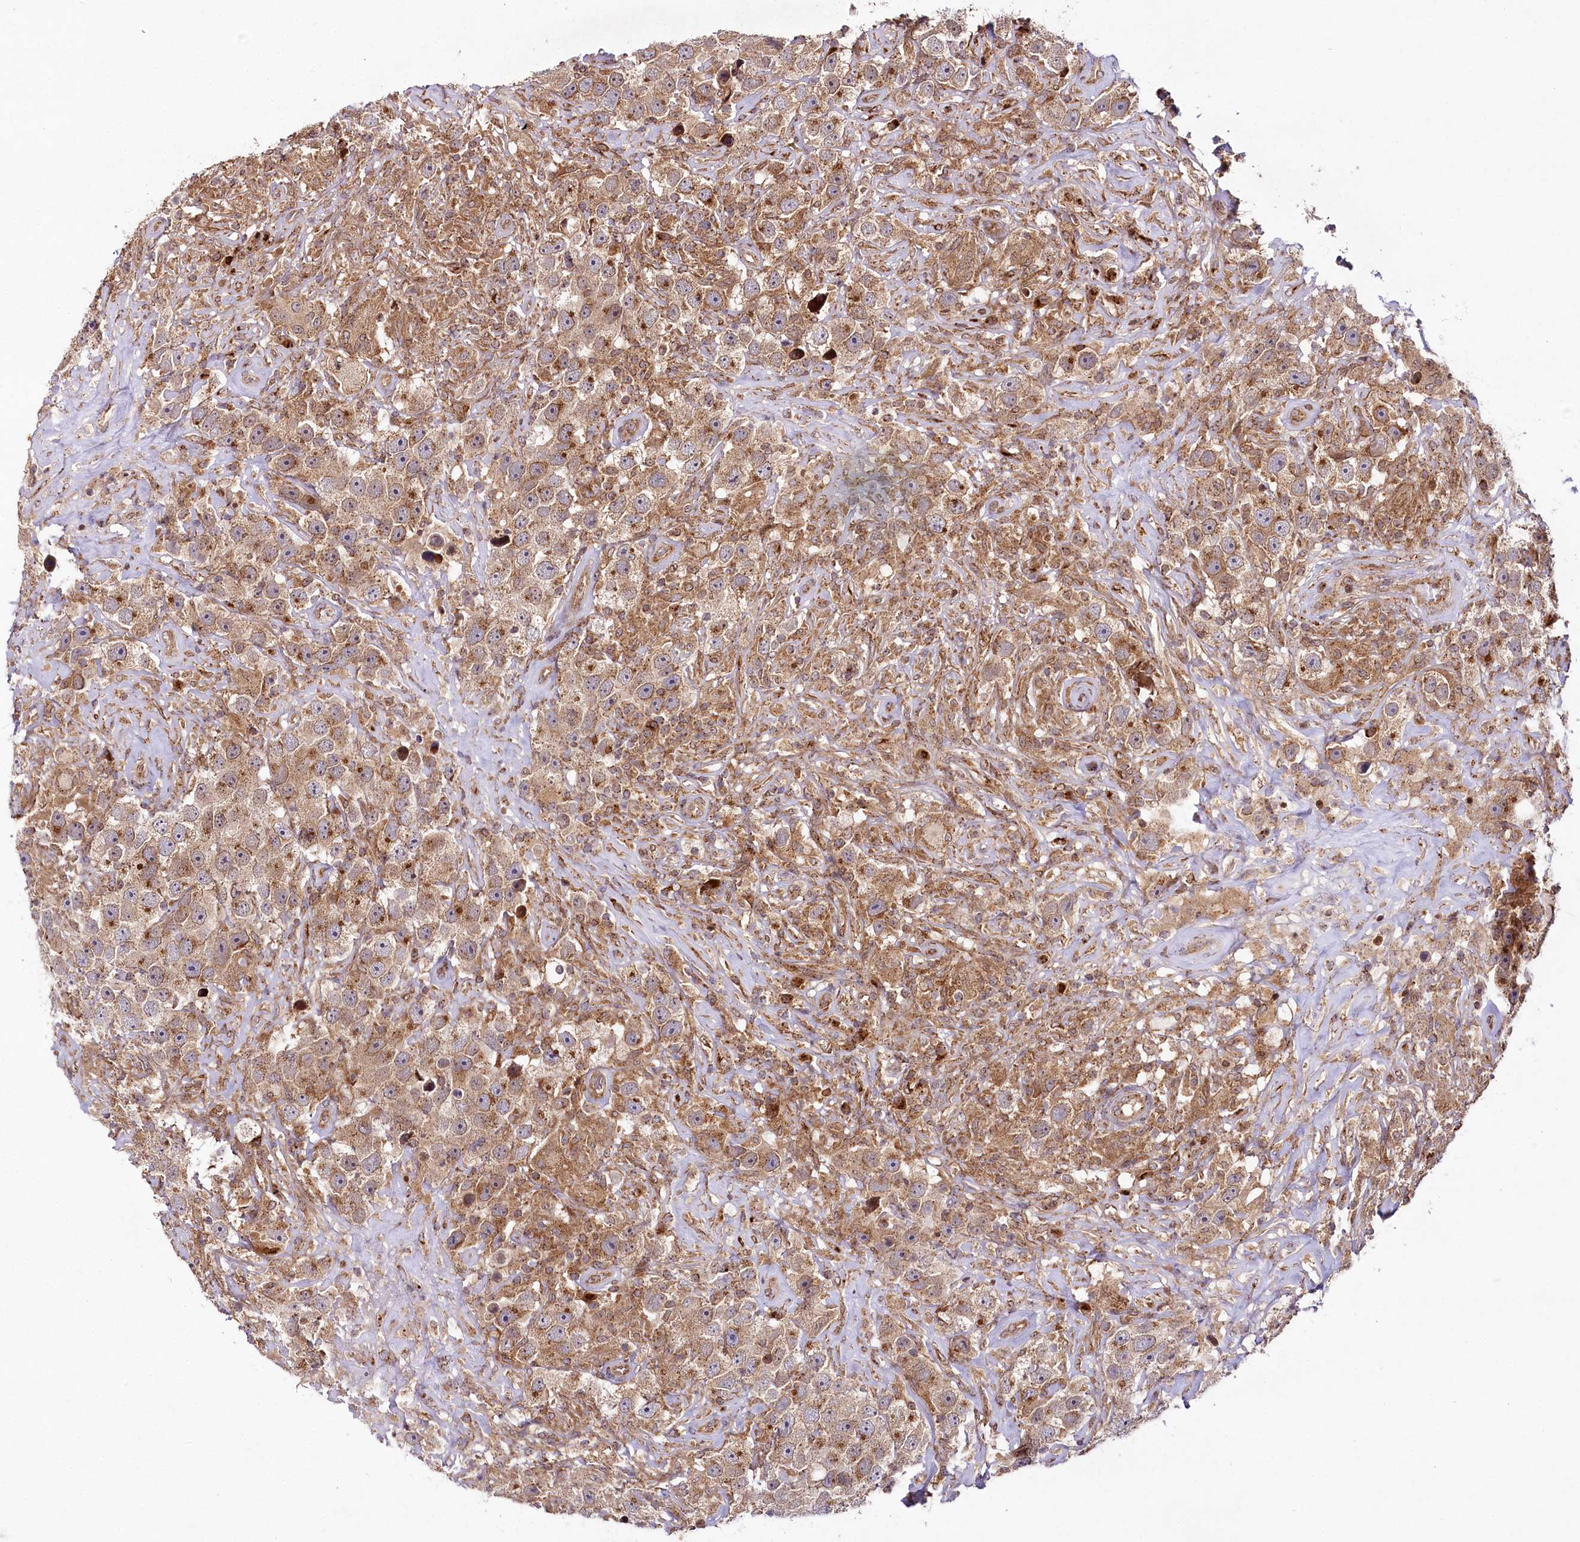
{"staining": {"intensity": "moderate", "quantity": ">75%", "location": "cytoplasmic/membranous"}, "tissue": "testis cancer", "cell_type": "Tumor cells", "image_type": "cancer", "snomed": [{"axis": "morphology", "description": "Seminoma, NOS"}, {"axis": "topography", "description": "Testis"}], "caption": "Human seminoma (testis) stained with a protein marker reveals moderate staining in tumor cells.", "gene": "COPG1", "patient": {"sex": "male", "age": 49}}